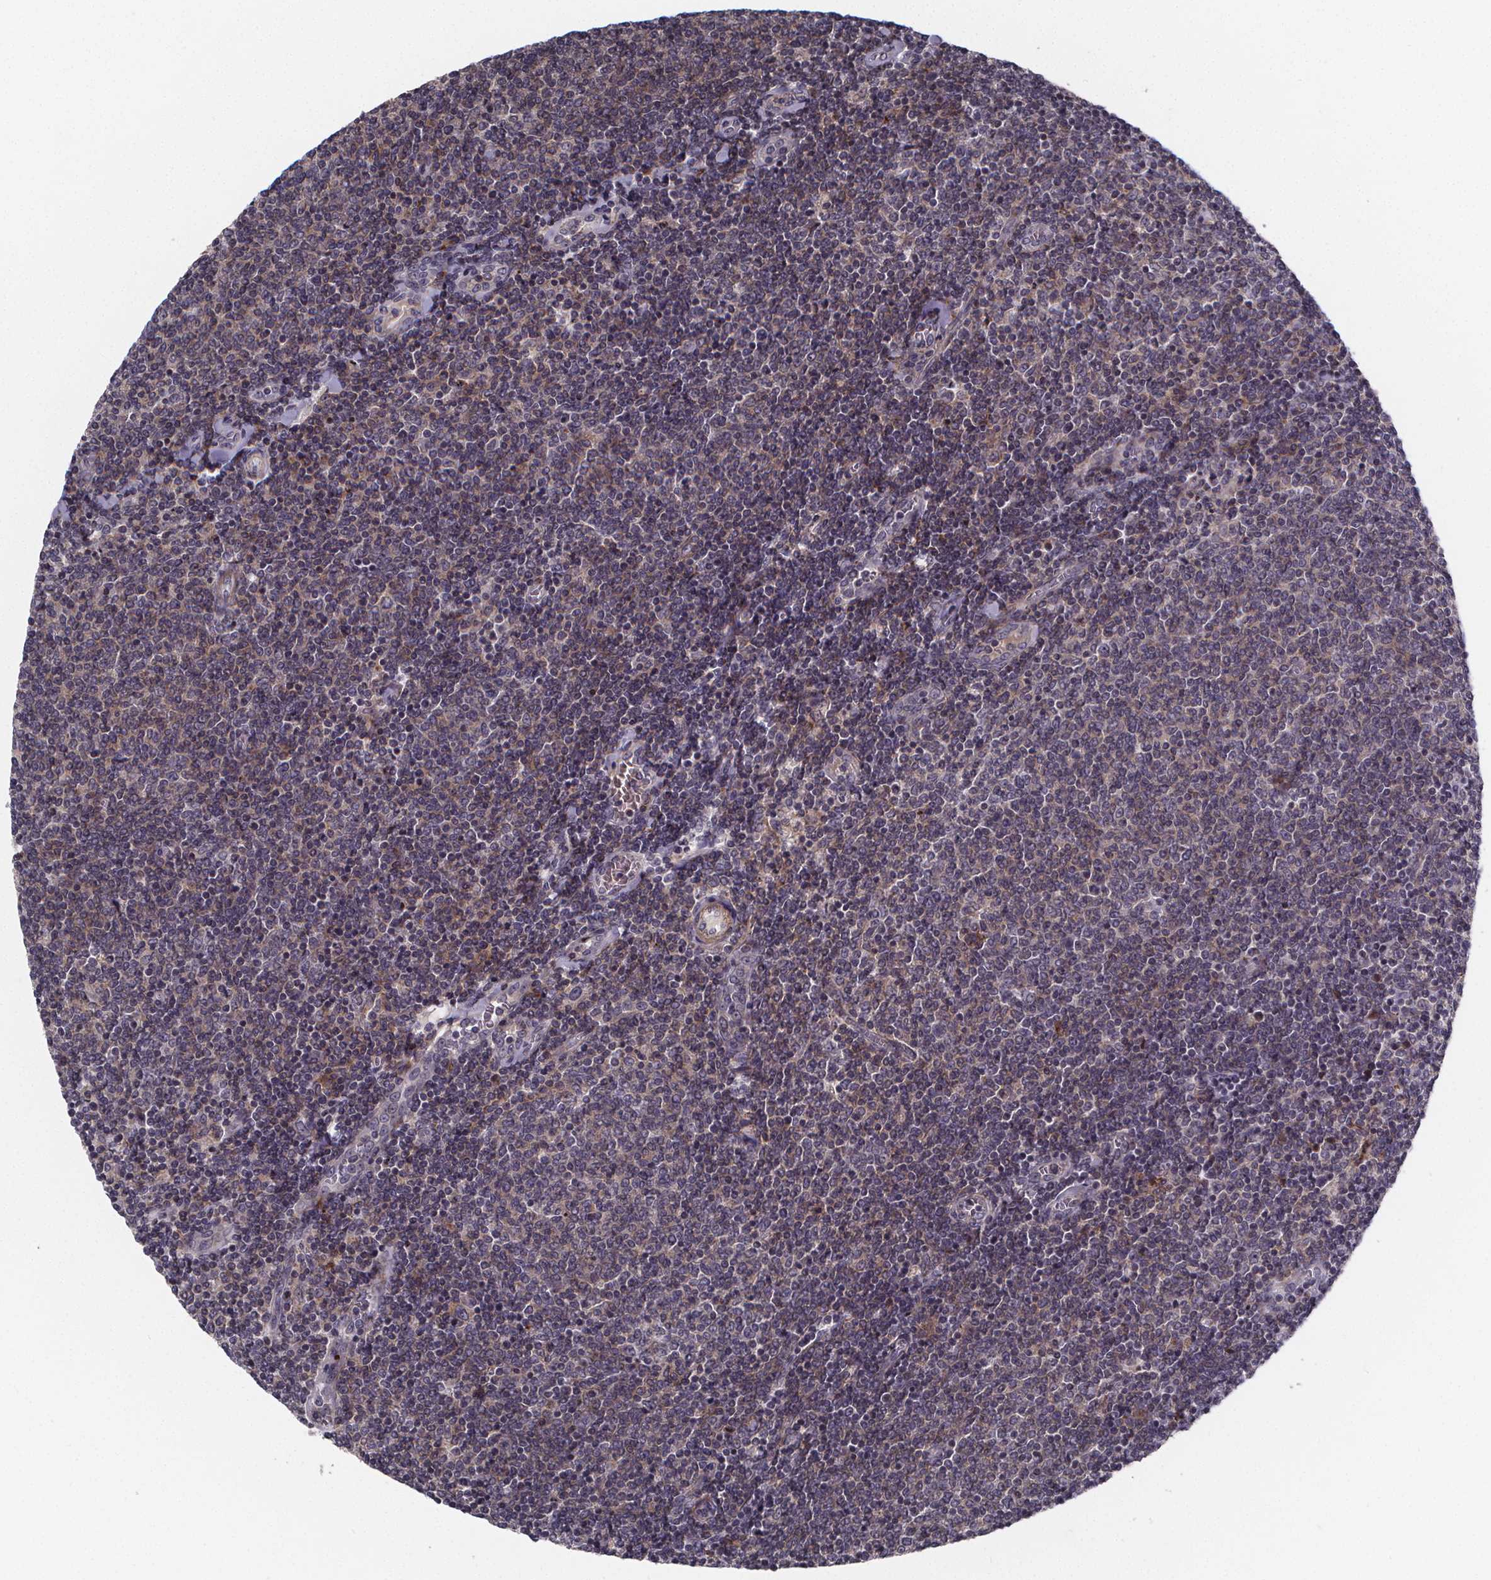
{"staining": {"intensity": "moderate", "quantity": "<25%", "location": "cytoplasmic/membranous"}, "tissue": "lymphoma", "cell_type": "Tumor cells", "image_type": "cancer", "snomed": [{"axis": "morphology", "description": "Malignant lymphoma, non-Hodgkin's type, Low grade"}, {"axis": "topography", "description": "Lymph node"}], "caption": "A photomicrograph of lymphoma stained for a protein exhibits moderate cytoplasmic/membranous brown staining in tumor cells. (DAB (3,3'-diaminobenzidine) IHC with brightfield microscopy, high magnification).", "gene": "FBXW2", "patient": {"sex": "male", "age": 52}}